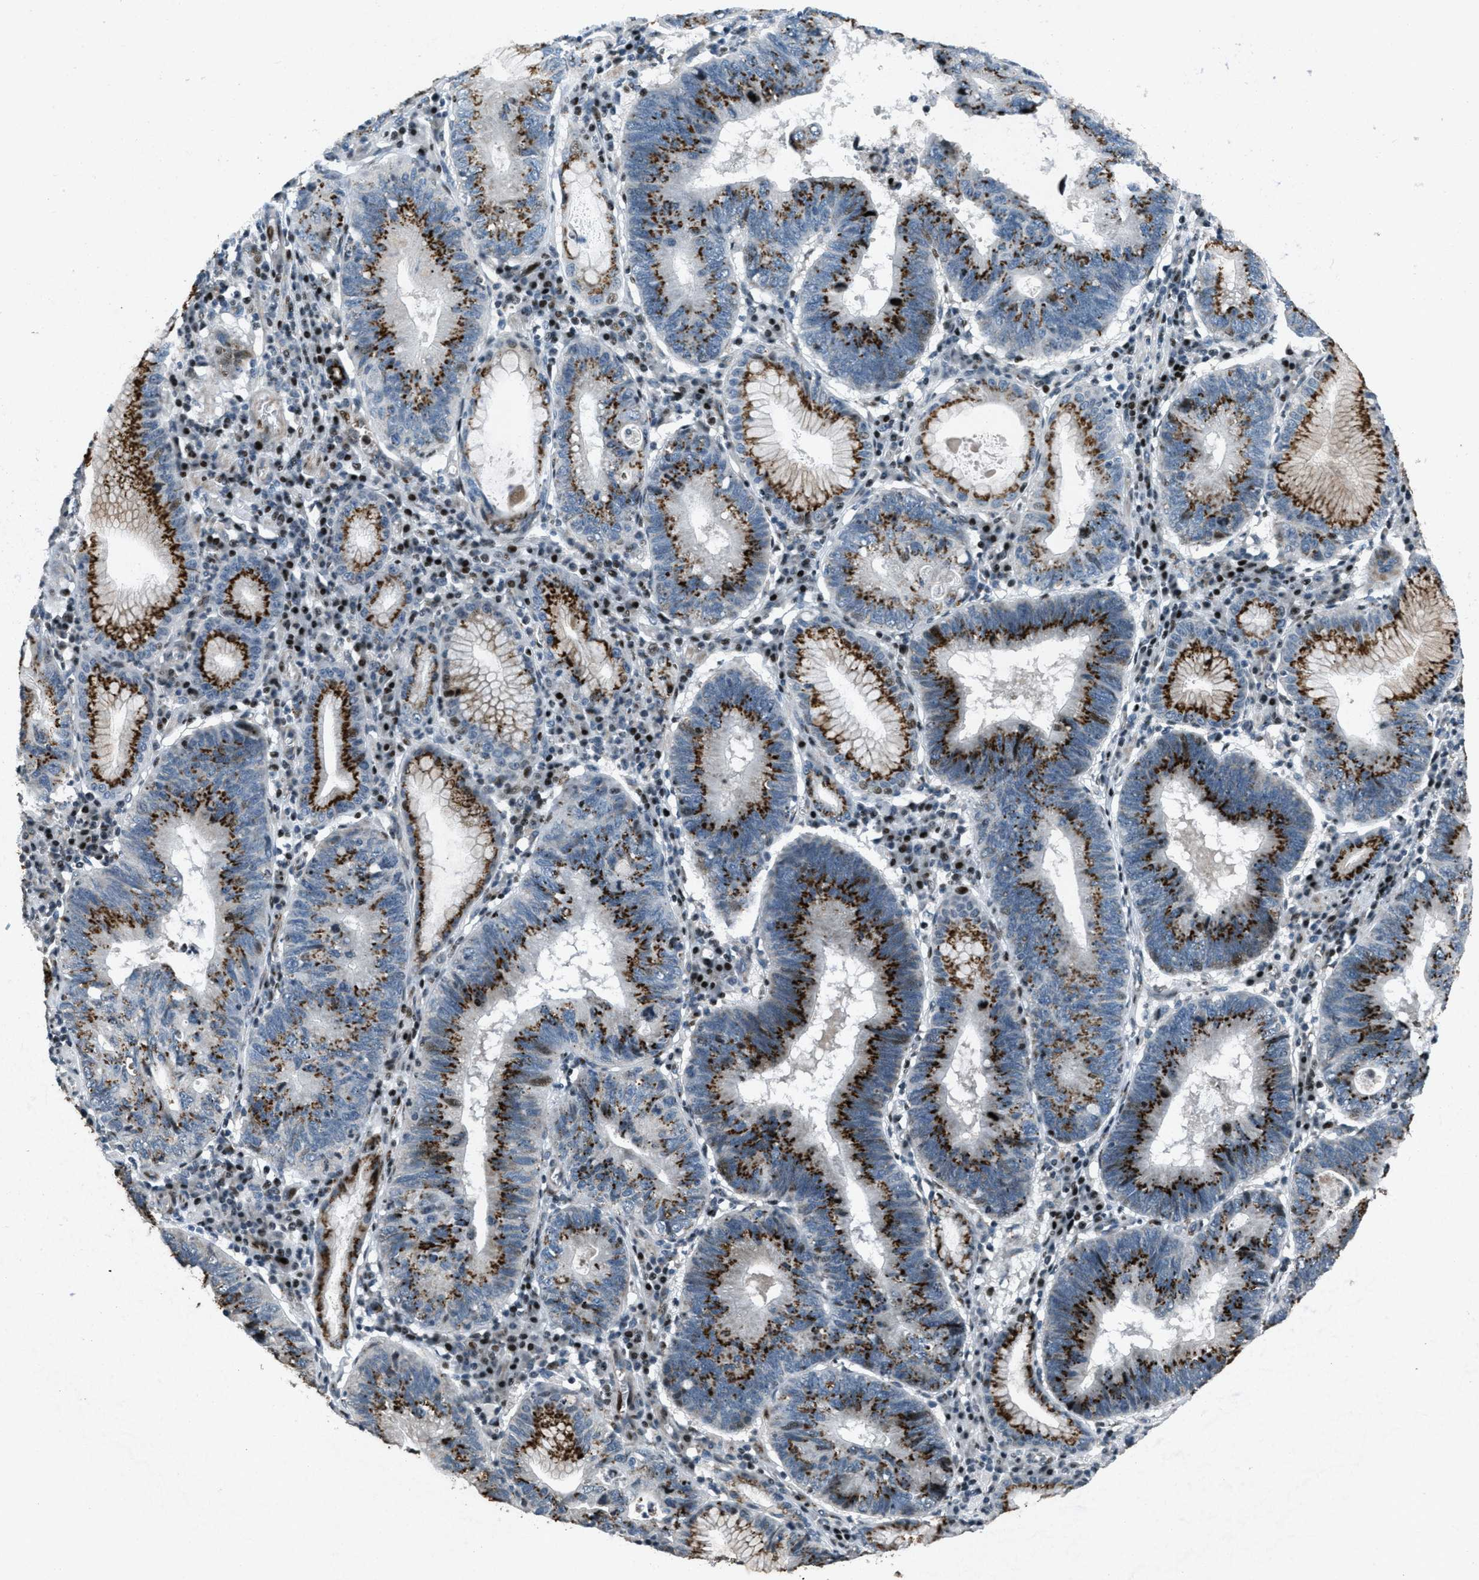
{"staining": {"intensity": "strong", "quantity": ">75%", "location": "cytoplasmic/membranous"}, "tissue": "stomach cancer", "cell_type": "Tumor cells", "image_type": "cancer", "snomed": [{"axis": "morphology", "description": "Adenocarcinoma, NOS"}, {"axis": "topography", "description": "Stomach"}], "caption": "Tumor cells demonstrate strong cytoplasmic/membranous staining in approximately >75% of cells in stomach adenocarcinoma.", "gene": "GPC6", "patient": {"sex": "male", "age": 59}}